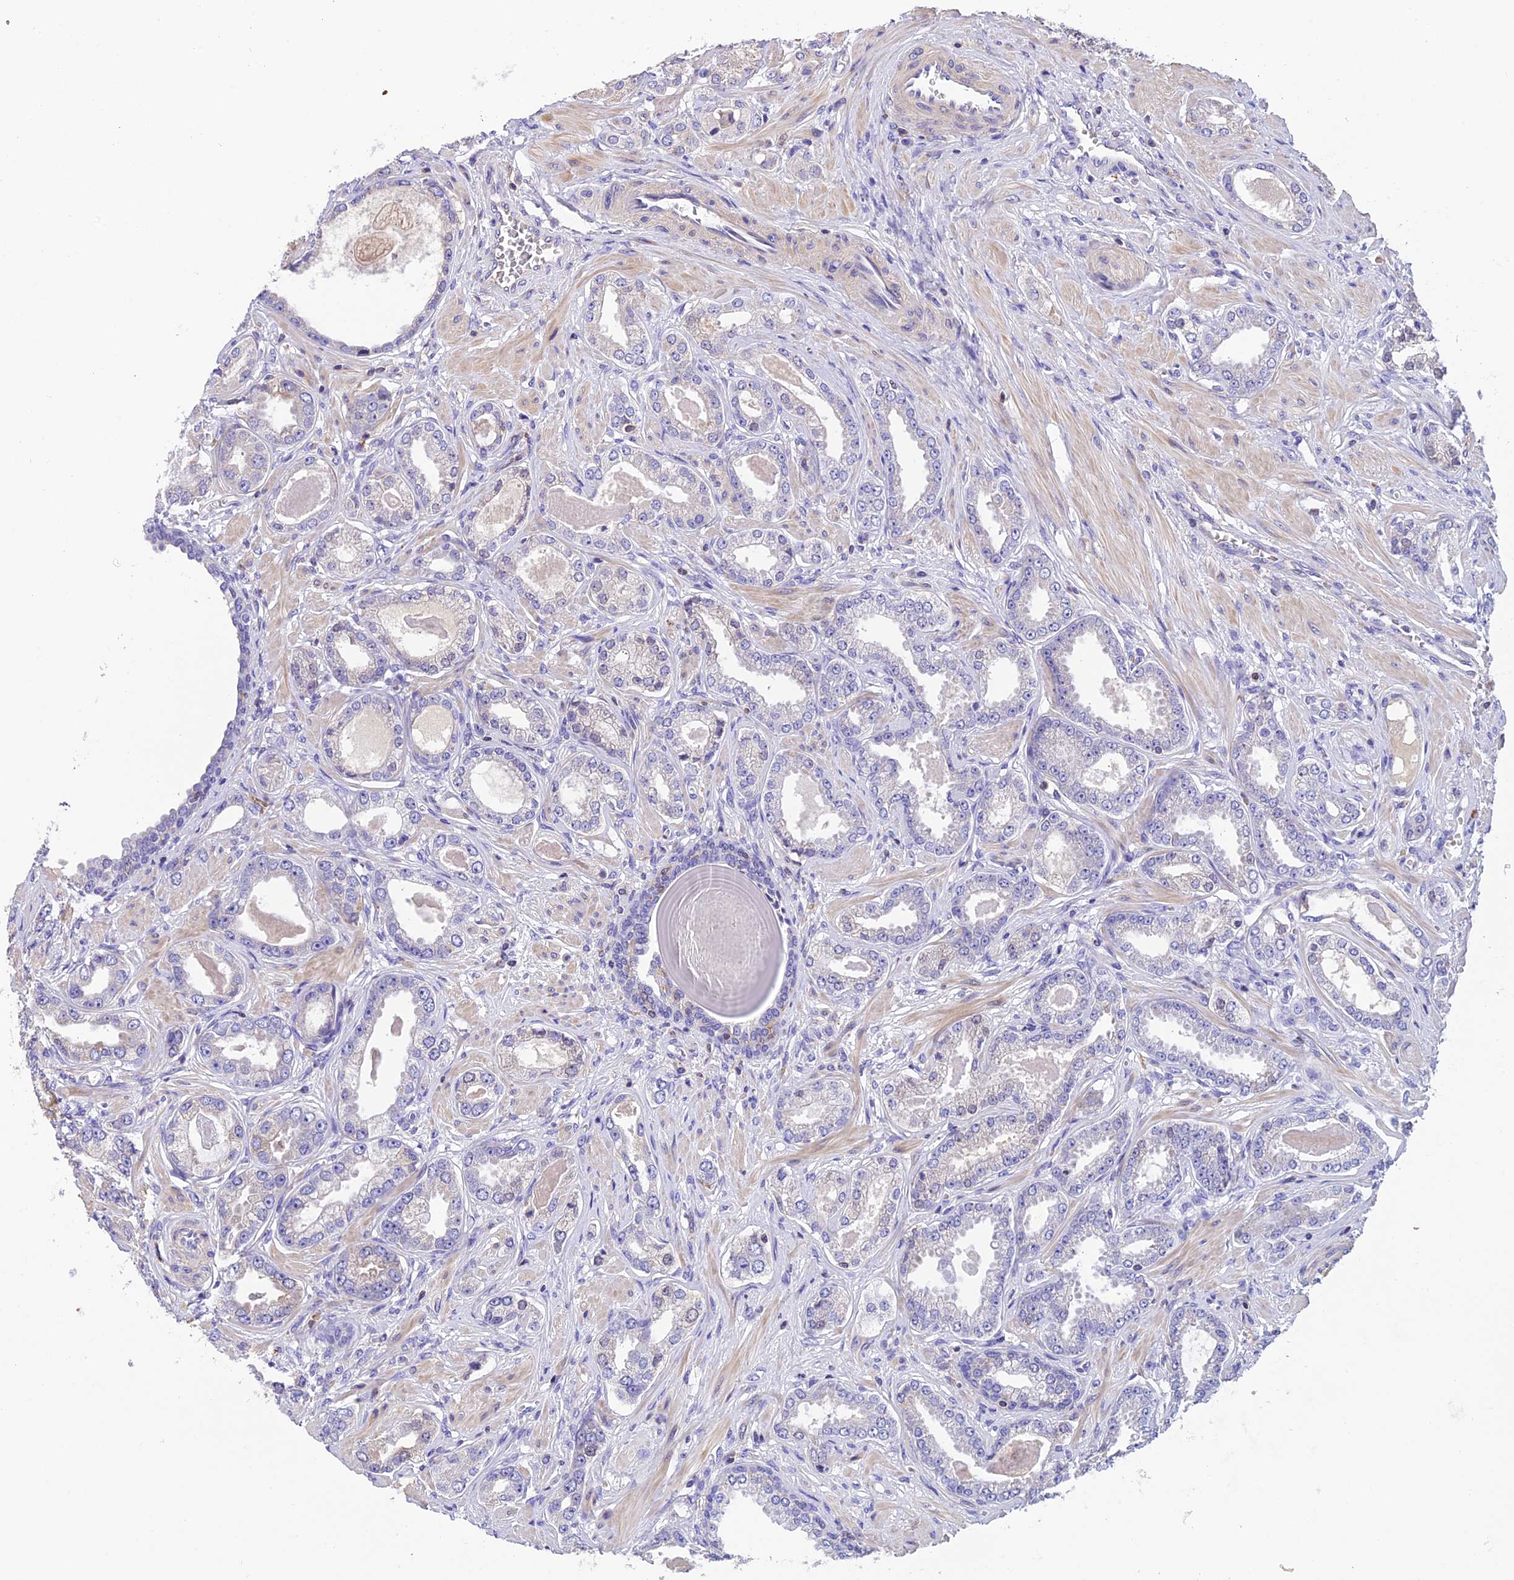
{"staining": {"intensity": "negative", "quantity": "none", "location": "none"}, "tissue": "prostate cancer", "cell_type": "Tumor cells", "image_type": "cancer", "snomed": [{"axis": "morphology", "description": "Adenocarcinoma, Low grade"}, {"axis": "topography", "description": "Prostate"}], "caption": "Immunohistochemistry histopathology image of human low-grade adenocarcinoma (prostate) stained for a protein (brown), which demonstrates no positivity in tumor cells.", "gene": "LPXN", "patient": {"sex": "male", "age": 64}}